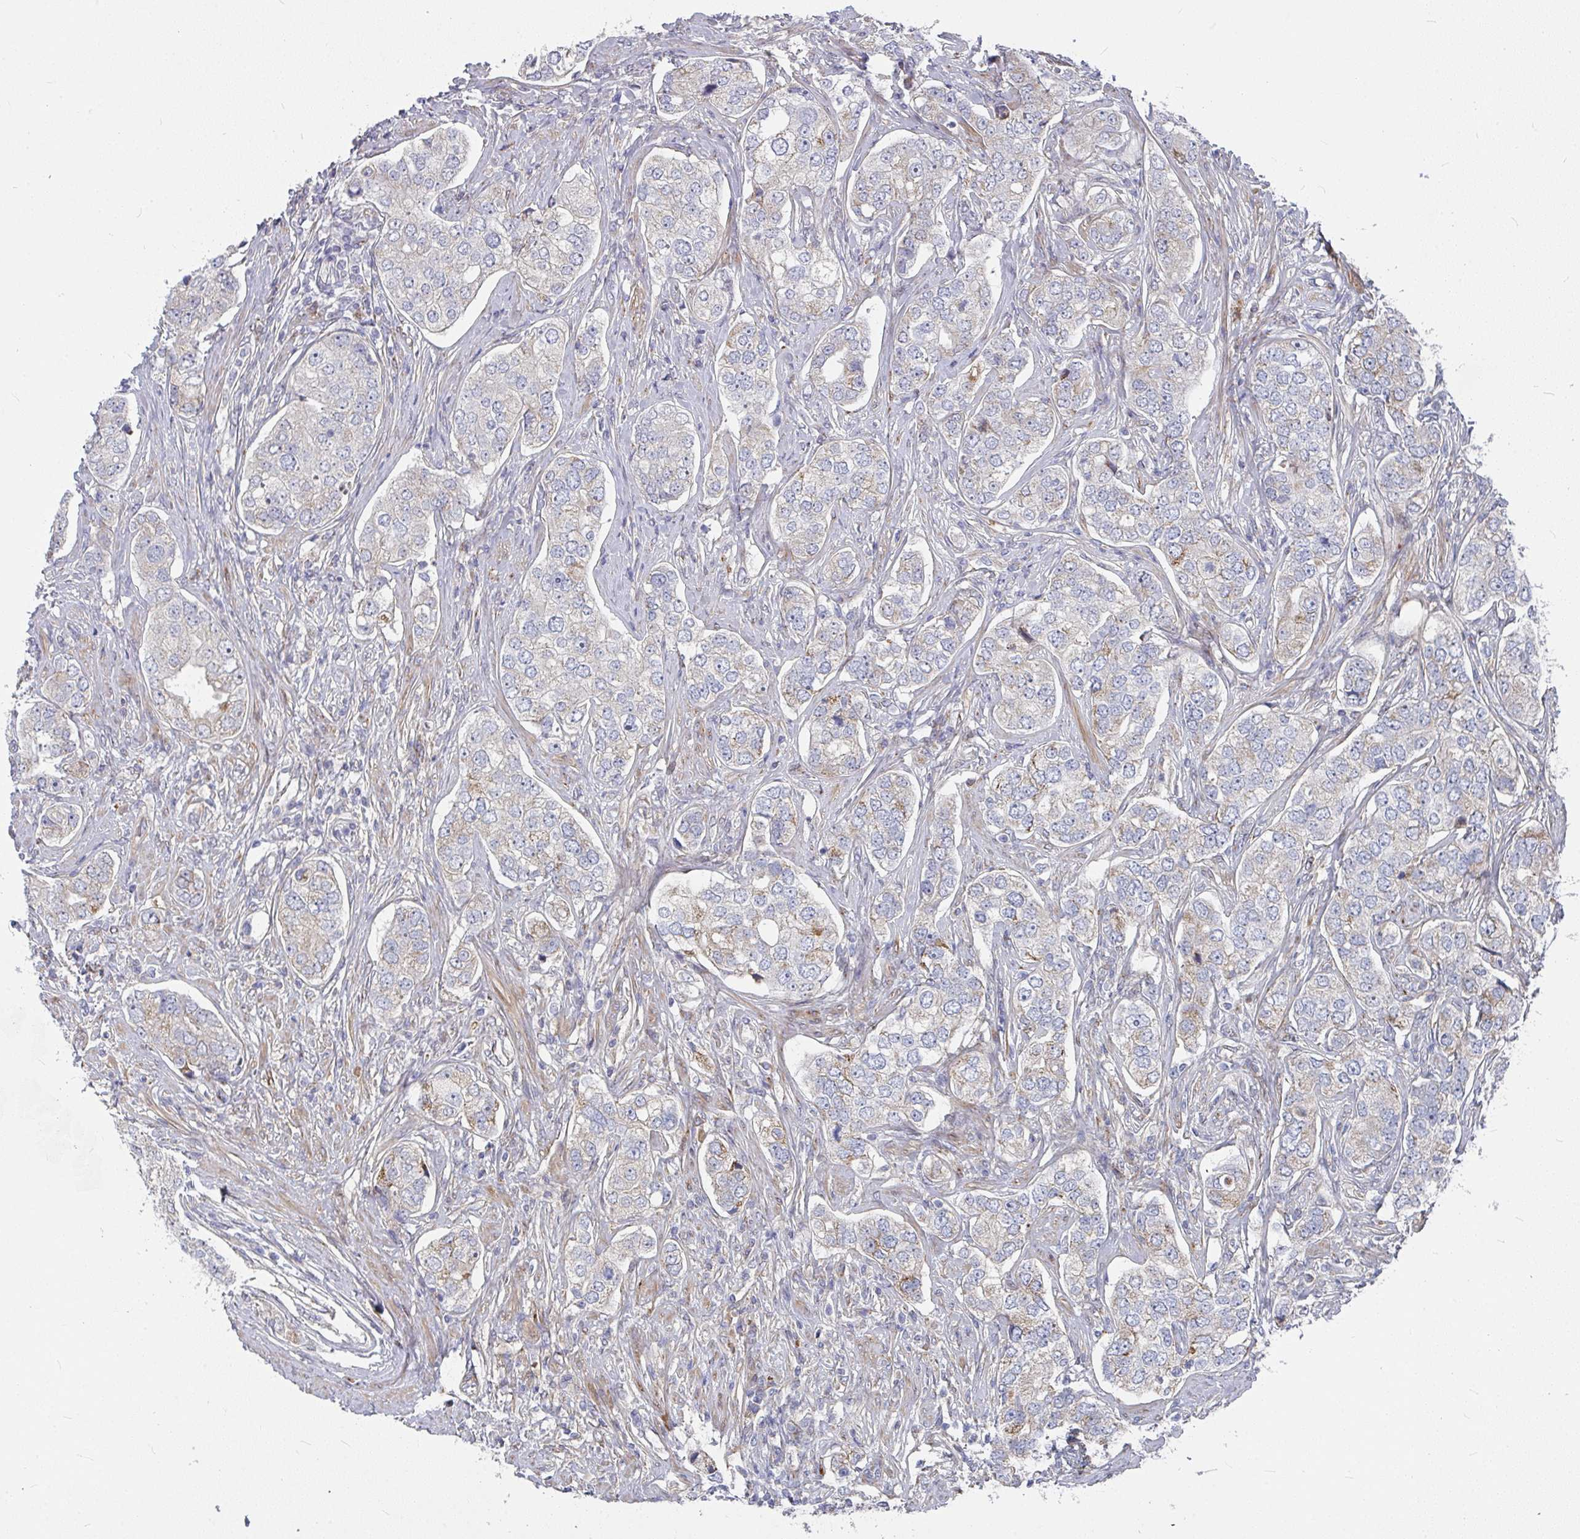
{"staining": {"intensity": "moderate", "quantity": "<25%", "location": "cytoplasmic/membranous"}, "tissue": "prostate cancer", "cell_type": "Tumor cells", "image_type": "cancer", "snomed": [{"axis": "morphology", "description": "Adenocarcinoma, High grade"}, {"axis": "topography", "description": "Prostate"}], "caption": "Tumor cells show low levels of moderate cytoplasmic/membranous positivity in about <25% of cells in human prostate cancer (high-grade adenocarcinoma).", "gene": "RHEBL1", "patient": {"sex": "male", "age": 60}}